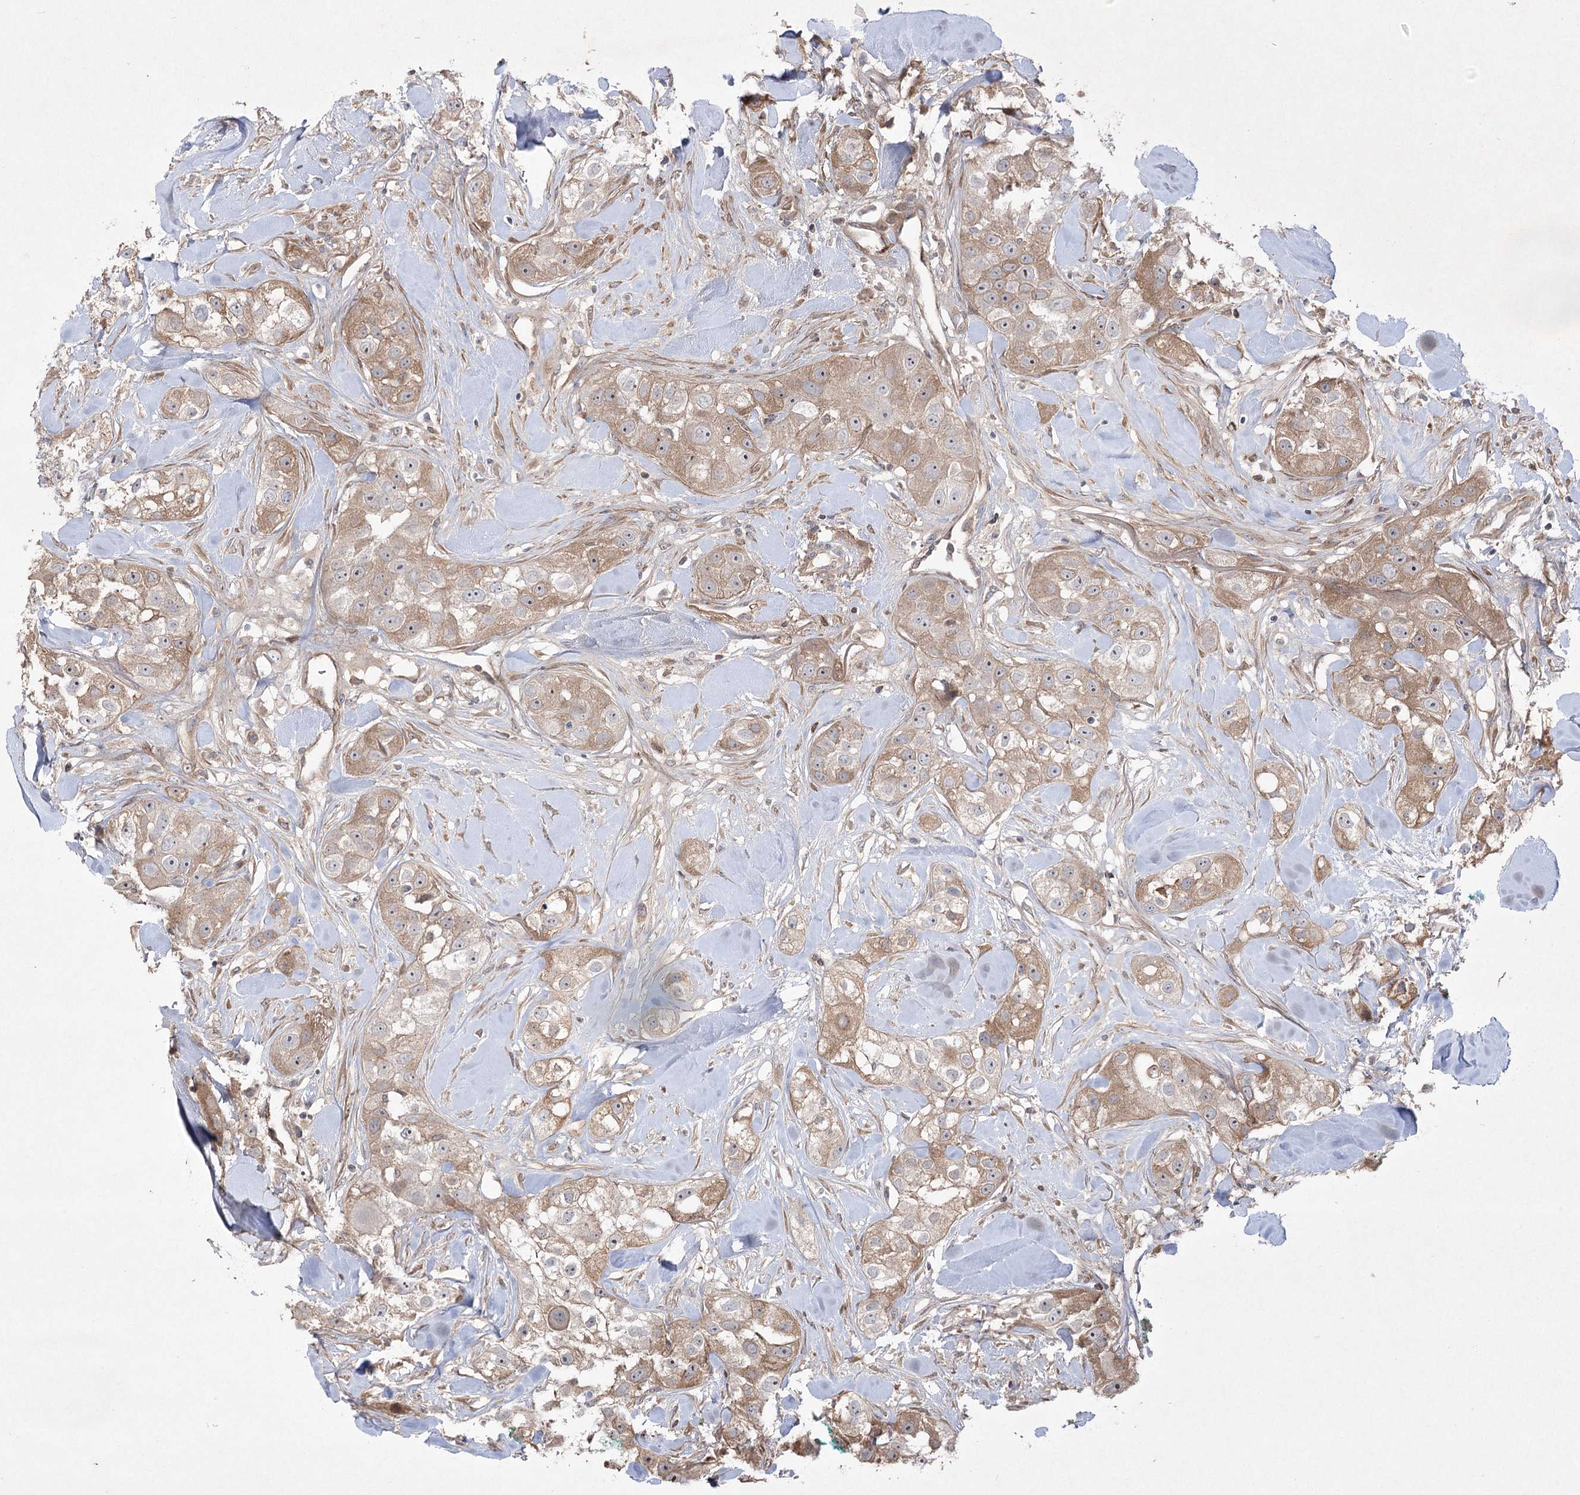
{"staining": {"intensity": "moderate", "quantity": ">75%", "location": "cytoplasmic/membranous"}, "tissue": "head and neck cancer", "cell_type": "Tumor cells", "image_type": "cancer", "snomed": [{"axis": "morphology", "description": "Normal tissue, NOS"}, {"axis": "morphology", "description": "Squamous cell carcinoma, NOS"}, {"axis": "topography", "description": "Skeletal muscle"}, {"axis": "topography", "description": "Head-Neck"}], "caption": "Head and neck cancer (squamous cell carcinoma) stained for a protein shows moderate cytoplasmic/membranous positivity in tumor cells.", "gene": "PLEKHA5", "patient": {"sex": "male", "age": 51}}